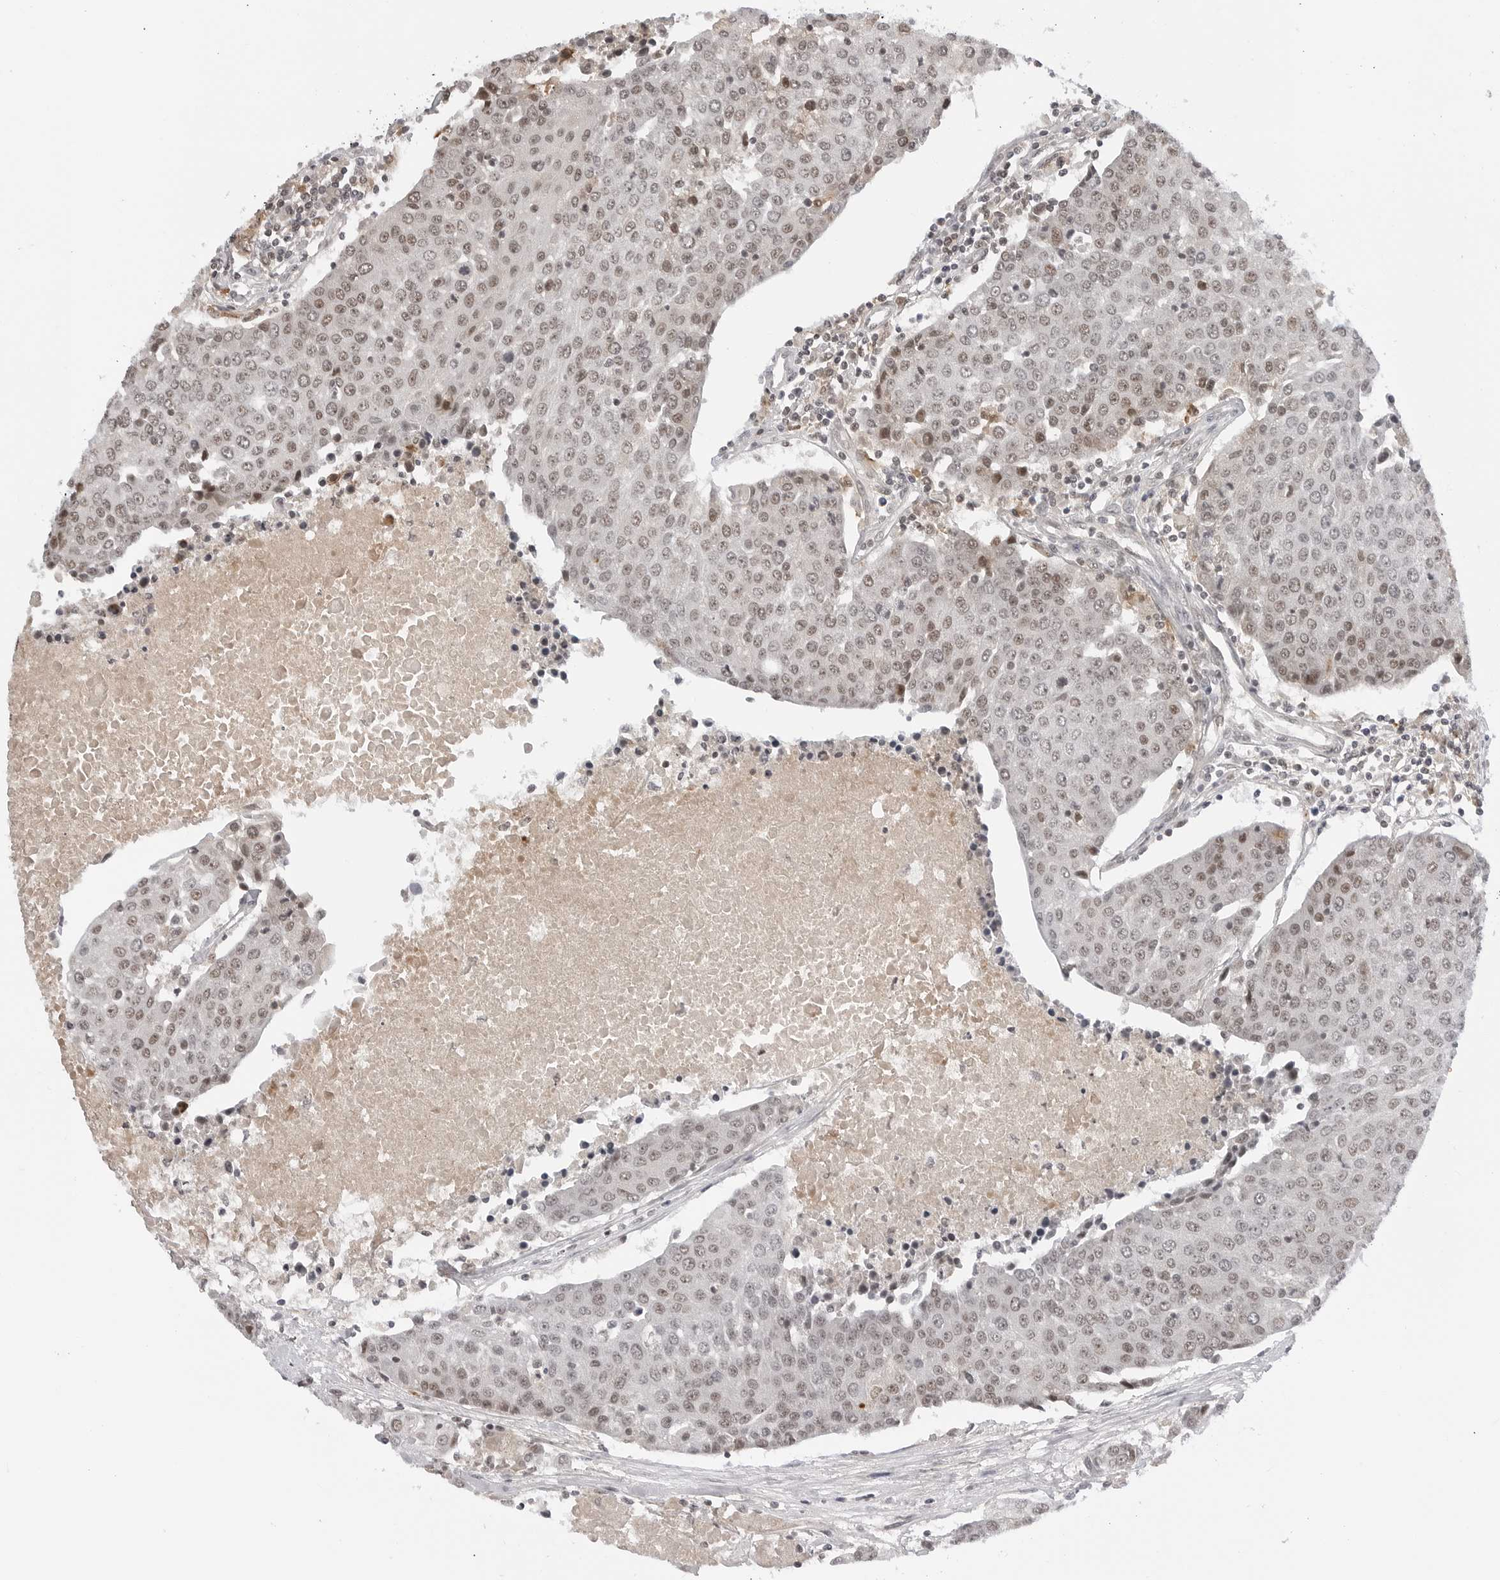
{"staining": {"intensity": "weak", "quantity": ">75%", "location": "nuclear"}, "tissue": "urothelial cancer", "cell_type": "Tumor cells", "image_type": "cancer", "snomed": [{"axis": "morphology", "description": "Urothelial carcinoma, High grade"}, {"axis": "topography", "description": "Urinary bladder"}], "caption": "IHC of human urothelial cancer reveals low levels of weak nuclear expression in approximately >75% of tumor cells.", "gene": "C8orf33", "patient": {"sex": "female", "age": 85}}